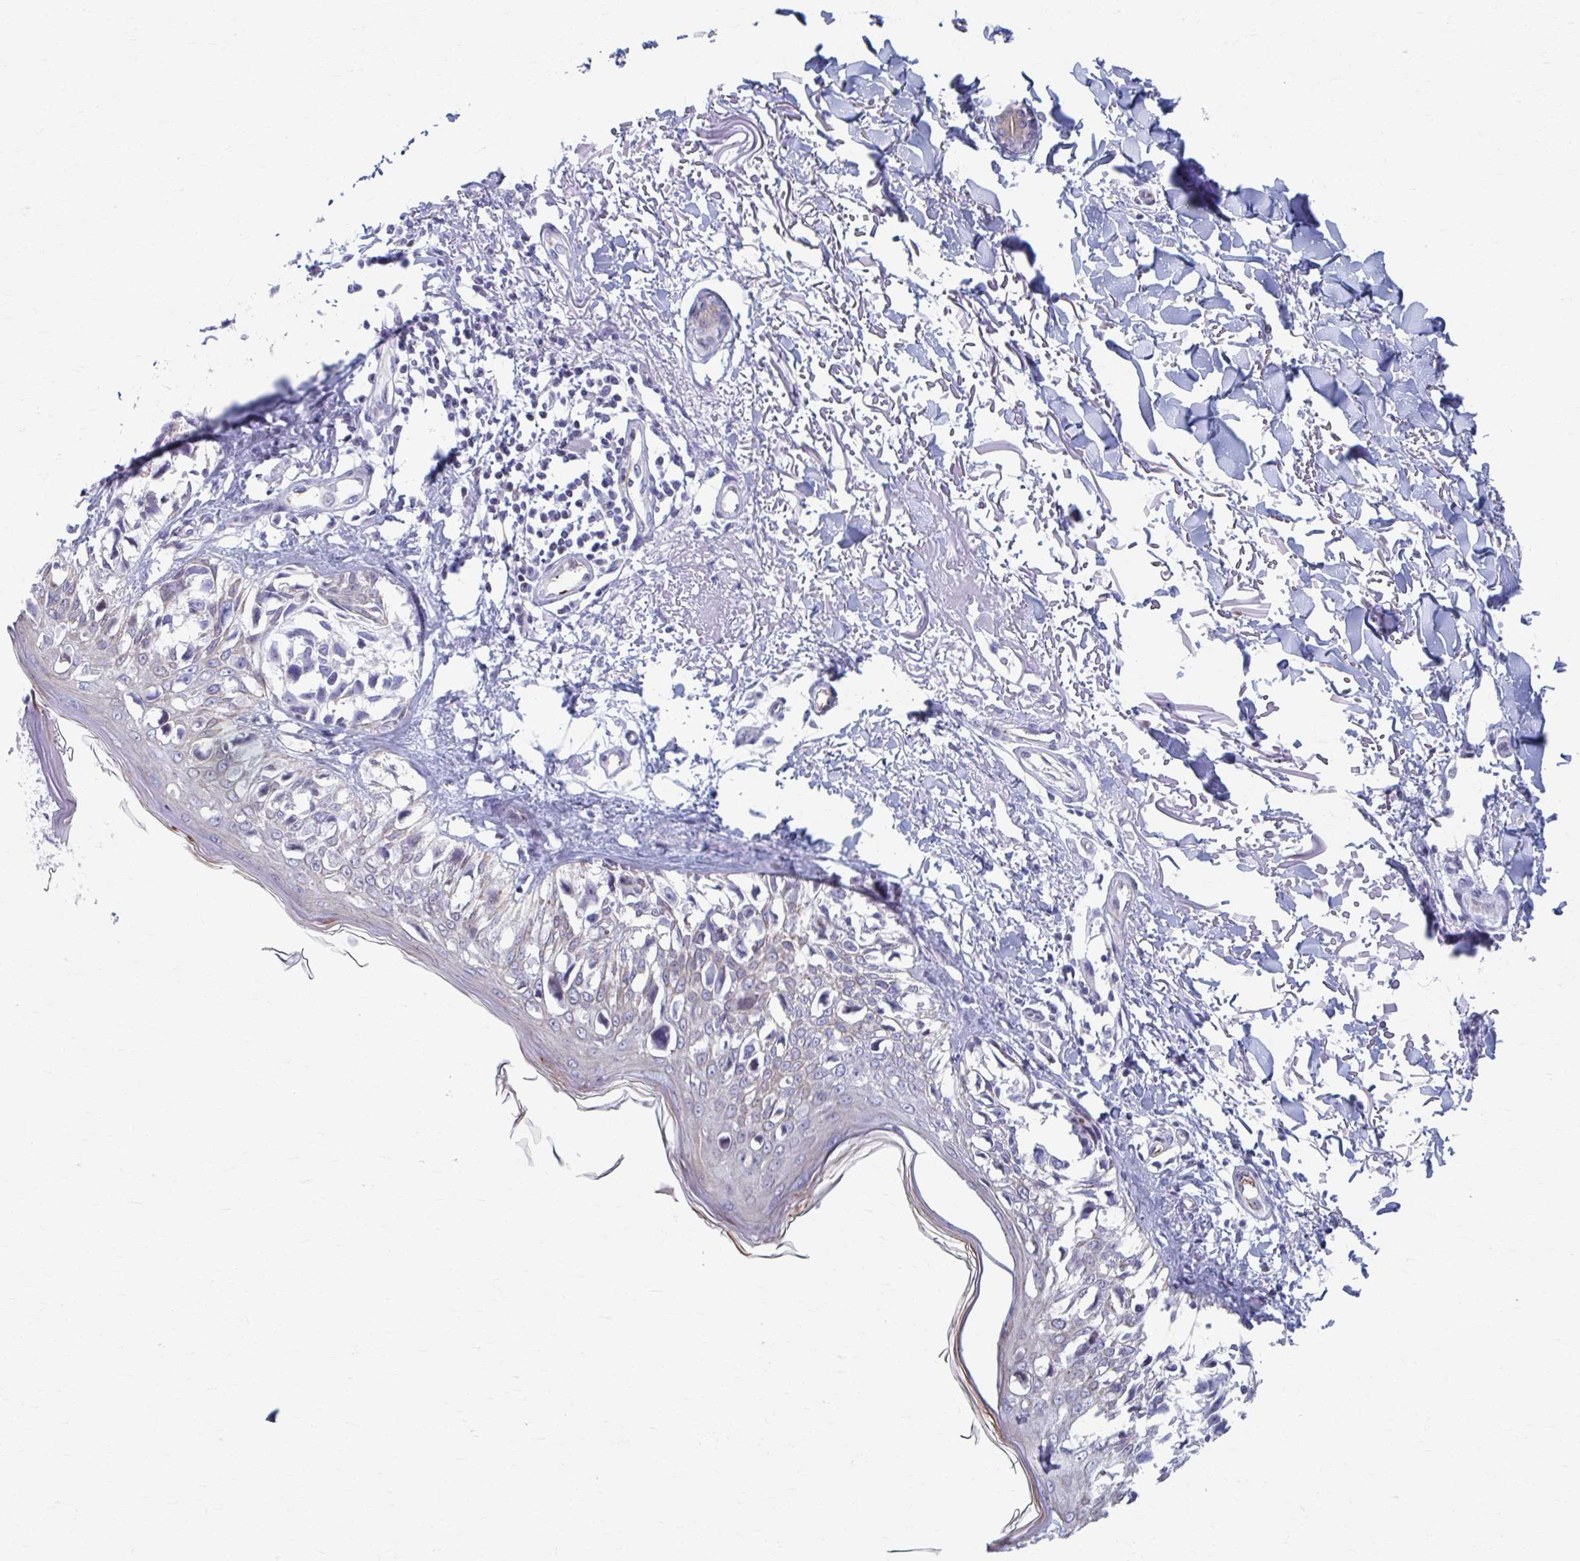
{"staining": {"intensity": "negative", "quantity": "none", "location": "none"}, "tissue": "melanoma", "cell_type": "Tumor cells", "image_type": "cancer", "snomed": [{"axis": "morphology", "description": "Malignant melanoma, NOS"}, {"axis": "topography", "description": "Skin"}], "caption": "Melanoma stained for a protein using immunohistochemistry (IHC) shows no expression tumor cells.", "gene": "ABHD16B", "patient": {"sex": "male", "age": 73}}